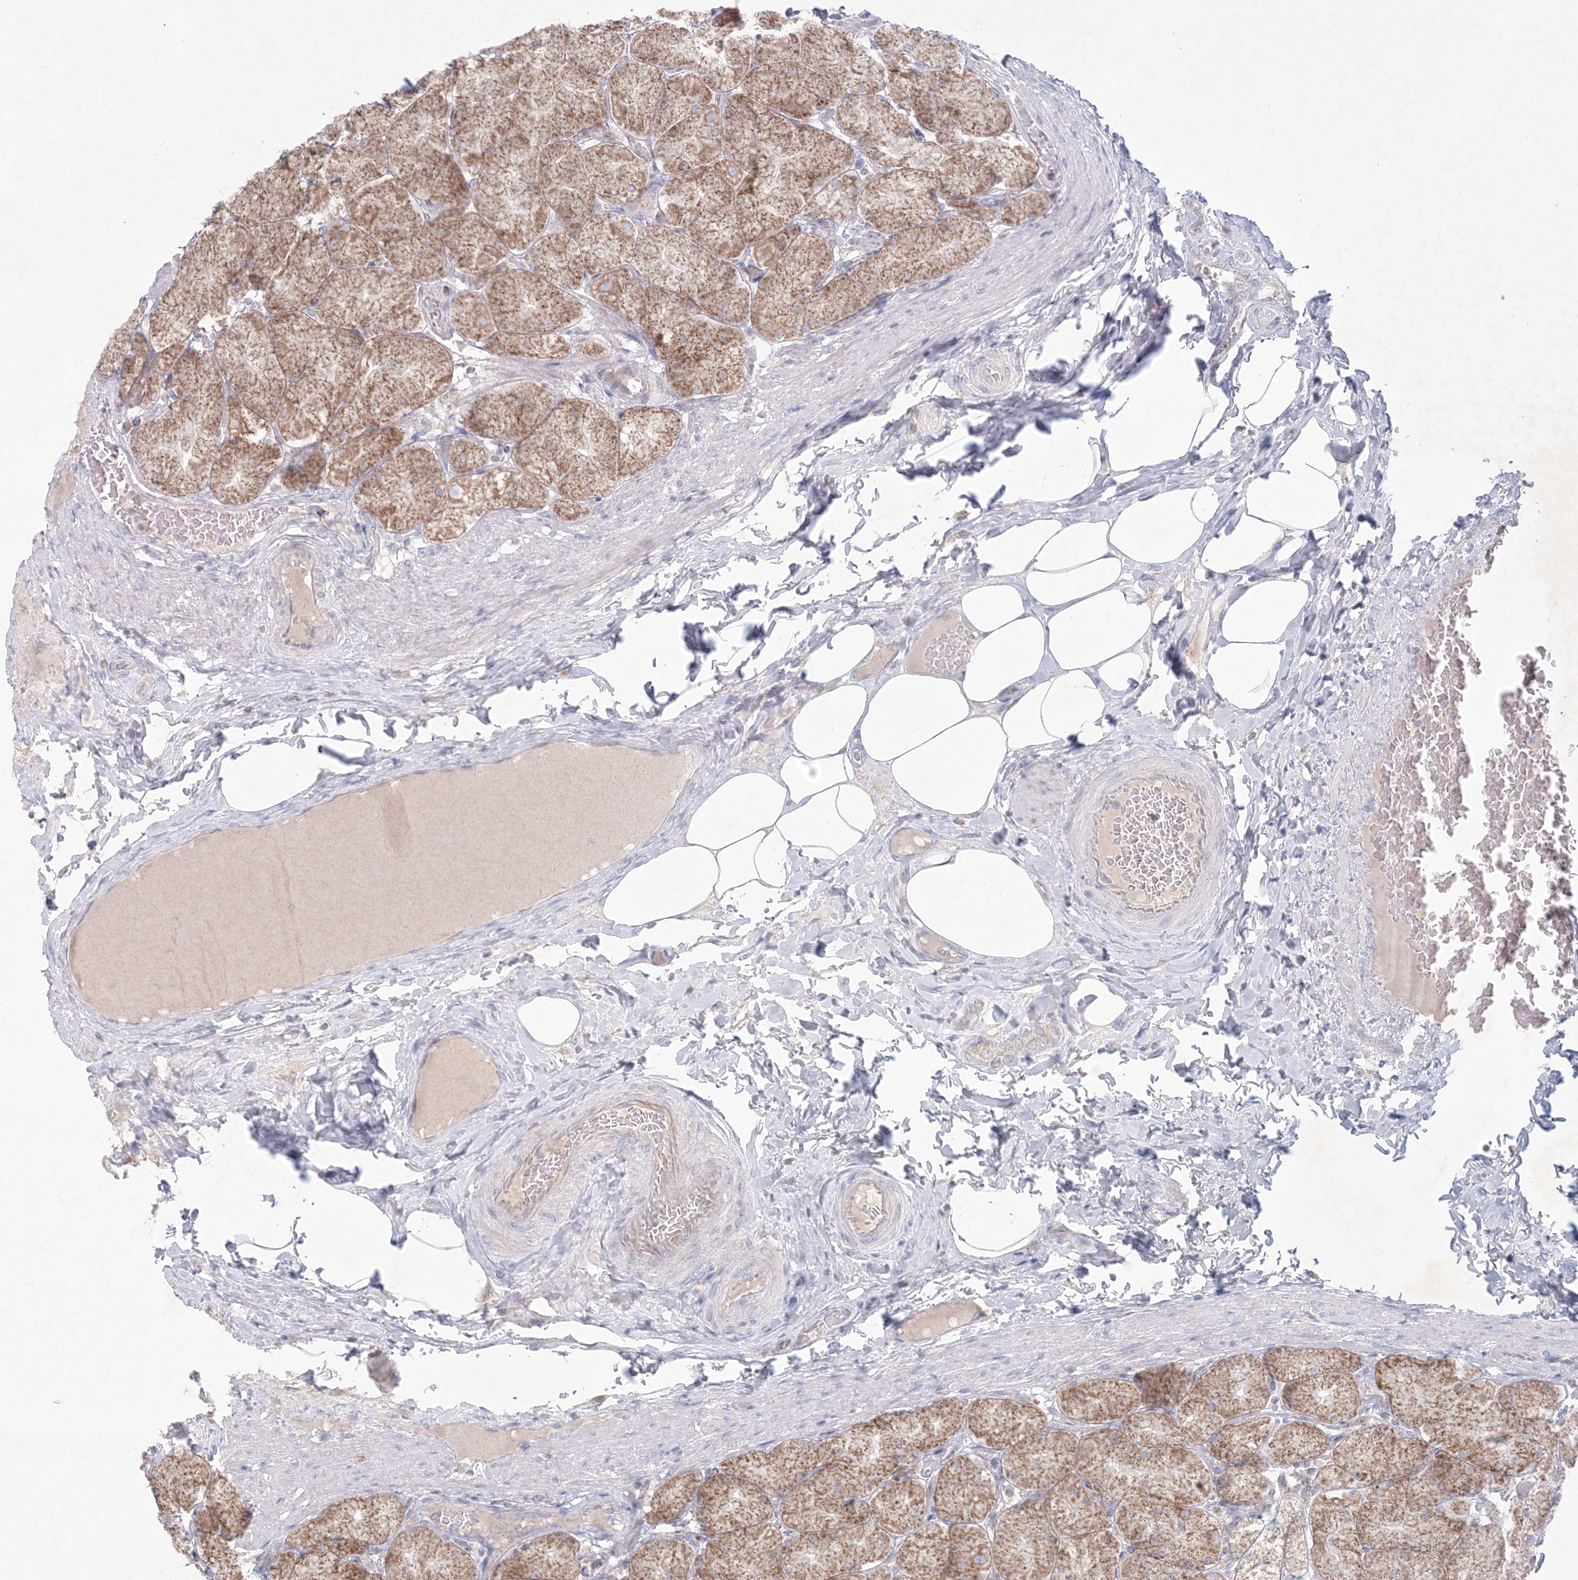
{"staining": {"intensity": "moderate", "quantity": ">75%", "location": "cytoplasmic/membranous"}, "tissue": "stomach", "cell_type": "Glandular cells", "image_type": "normal", "snomed": [{"axis": "morphology", "description": "Normal tissue, NOS"}, {"axis": "topography", "description": "Stomach, upper"}], "caption": "Immunohistochemical staining of benign stomach exhibits medium levels of moderate cytoplasmic/membranous staining in about >75% of glandular cells.", "gene": "KCTD6", "patient": {"sex": "female", "age": 56}}